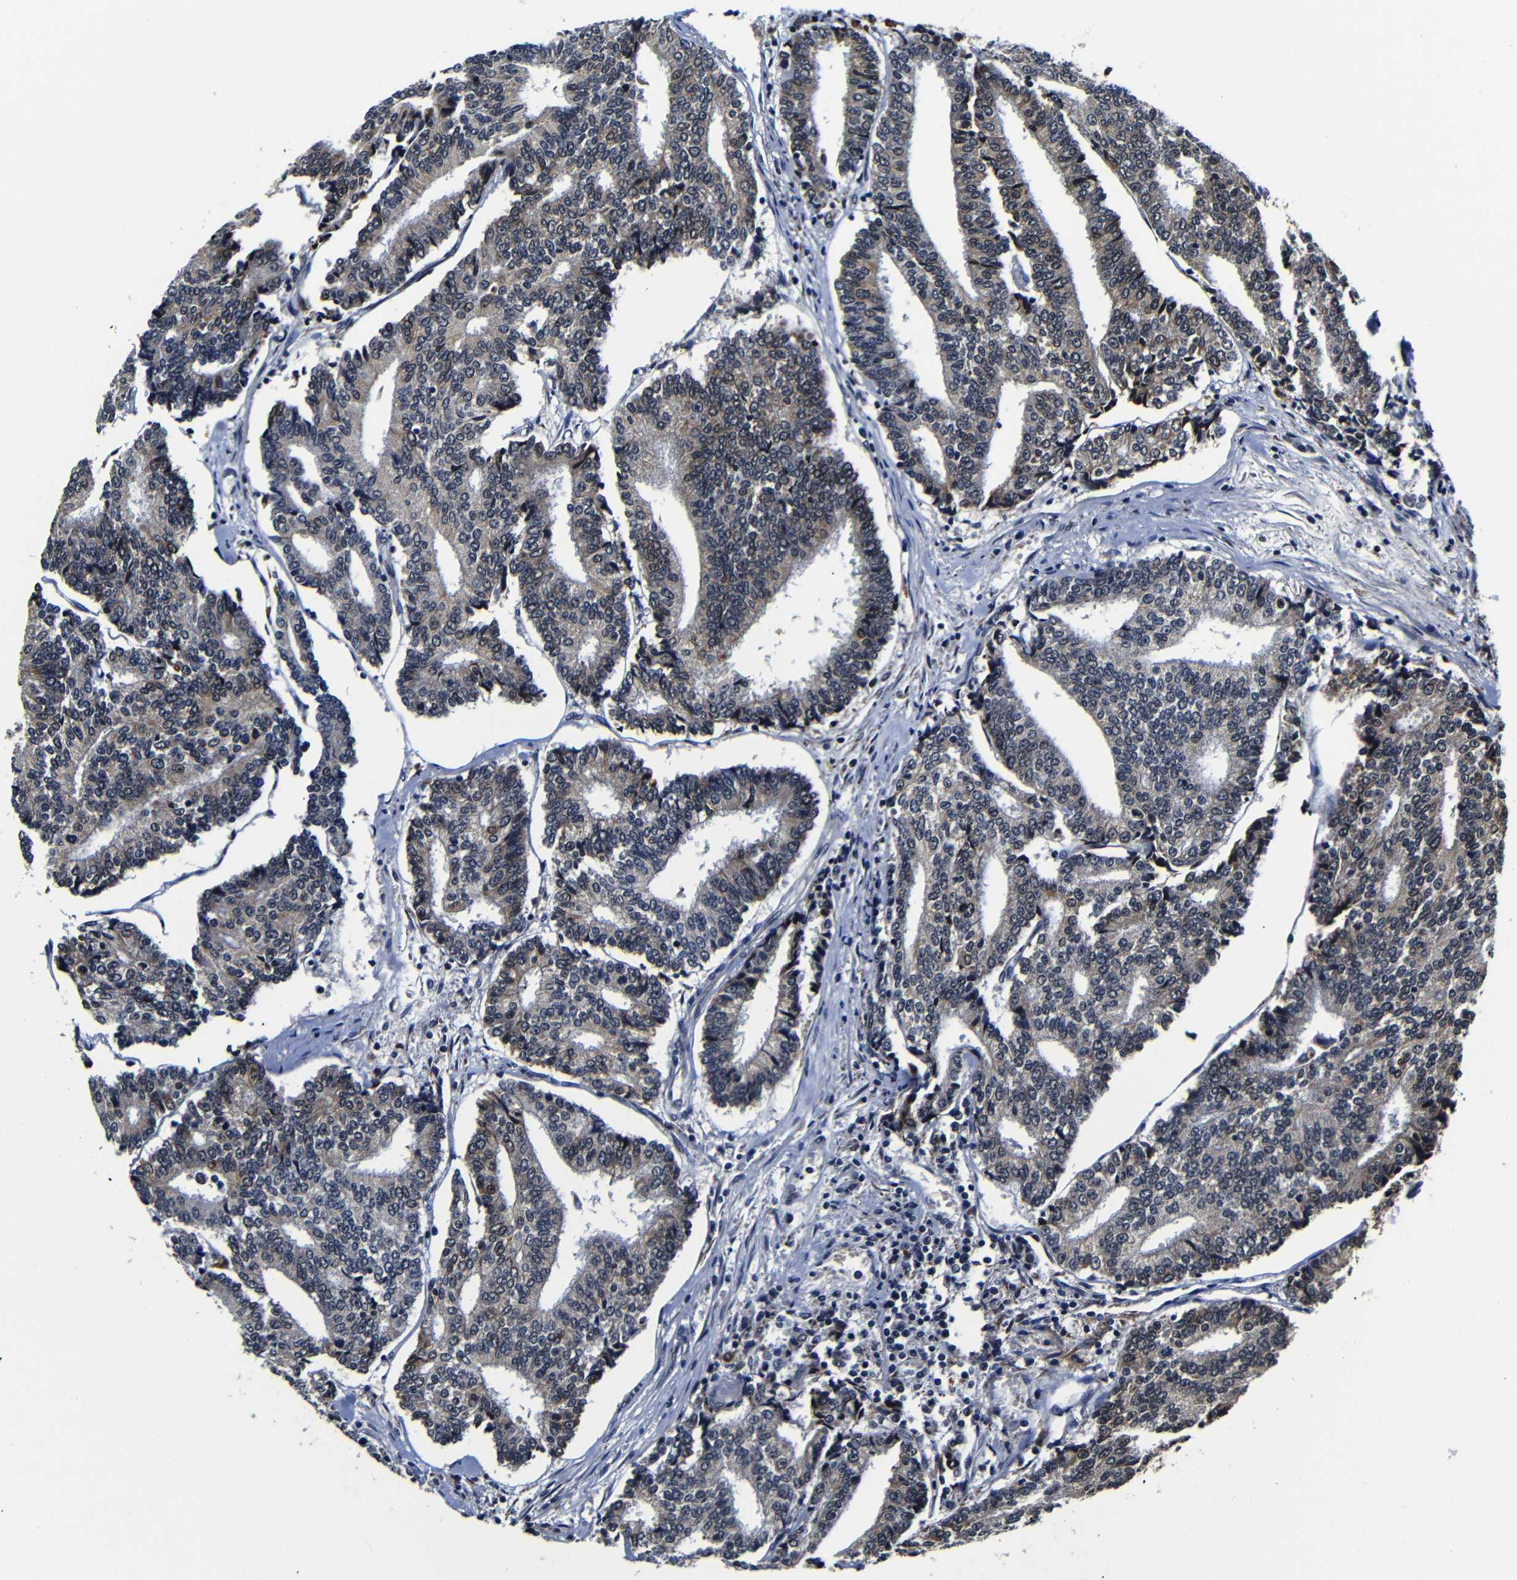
{"staining": {"intensity": "weak", "quantity": ">75%", "location": "cytoplasmic/membranous"}, "tissue": "prostate cancer", "cell_type": "Tumor cells", "image_type": "cancer", "snomed": [{"axis": "morphology", "description": "Normal tissue, NOS"}, {"axis": "morphology", "description": "Adenocarcinoma, High grade"}, {"axis": "topography", "description": "Prostate"}, {"axis": "topography", "description": "Seminal veicle"}], "caption": "Immunohistochemistry (IHC) of human prostate cancer exhibits low levels of weak cytoplasmic/membranous positivity in approximately >75% of tumor cells. (Brightfield microscopy of DAB IHC at high magnification).", "gene": "DEPP1", "patient": {"sex": "male", "age": 55}}